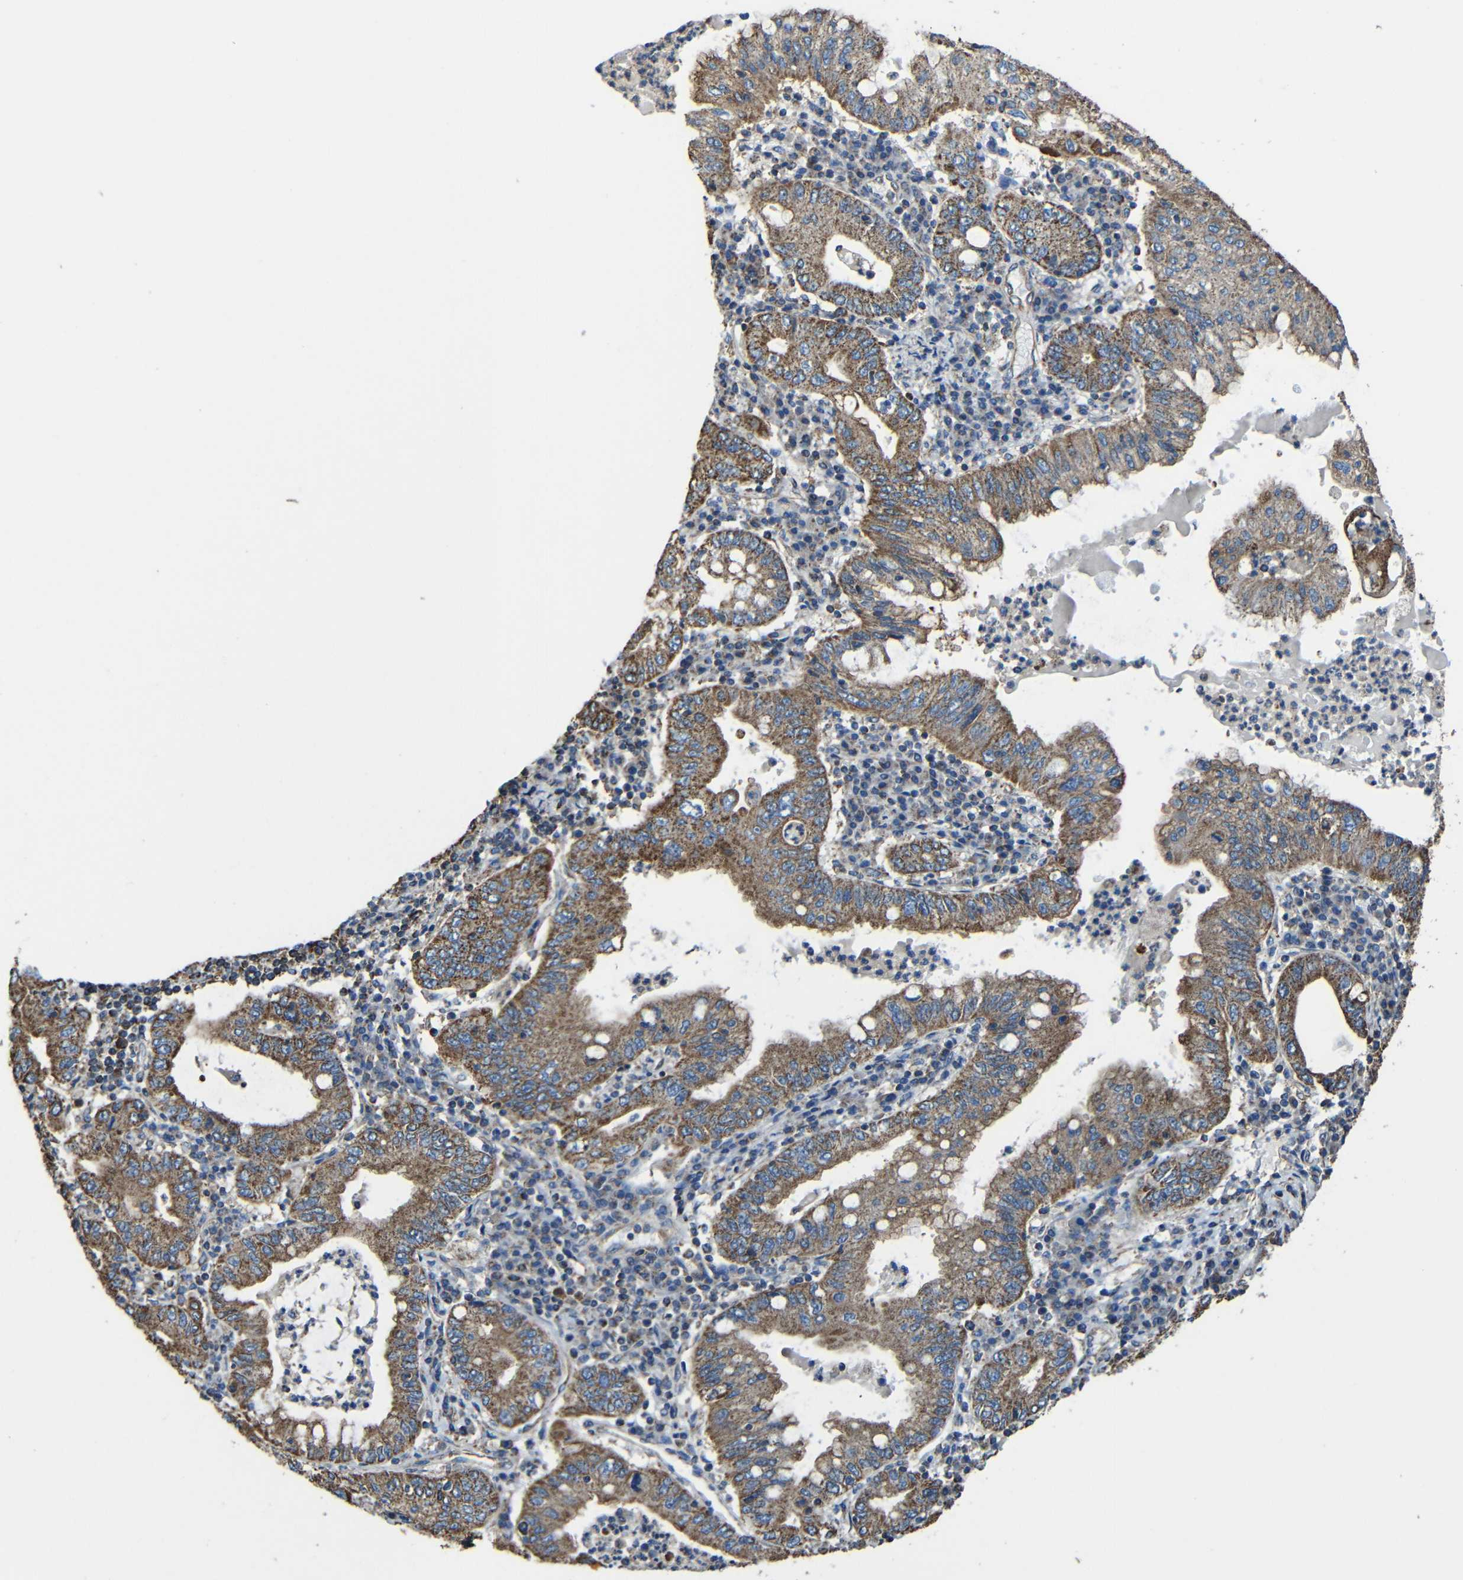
{"staining": {"intensity": "strong", "quantity": ">75%", "location": "cytoplasmic/membranous"}, "tissue": "stomach cancer", "cell_type": "Tumor cells", "image_type": "cancer", "snomed": [{"axis": "morphology", "description": "Normal tissue, NOS"}, {"axis": "morphology", "description": "Adenocarcinoma, NOS"}, {"axis": "topography", "description": "Esophagus"}, {"axis": "topography", "description": "Stomach, upper"}, {"axis": "topography", "description": "Peripheral nerve tissue"}], "caption": "Human stomach cancer (adenocarcinoma) stained for a protein (brown) demonstrates strong cytoplasmic/membranous positive positivity in approximately >75% of tumor cells.", "gene": "INTS6L", "patient": {"sex": "male", "age": 62}}